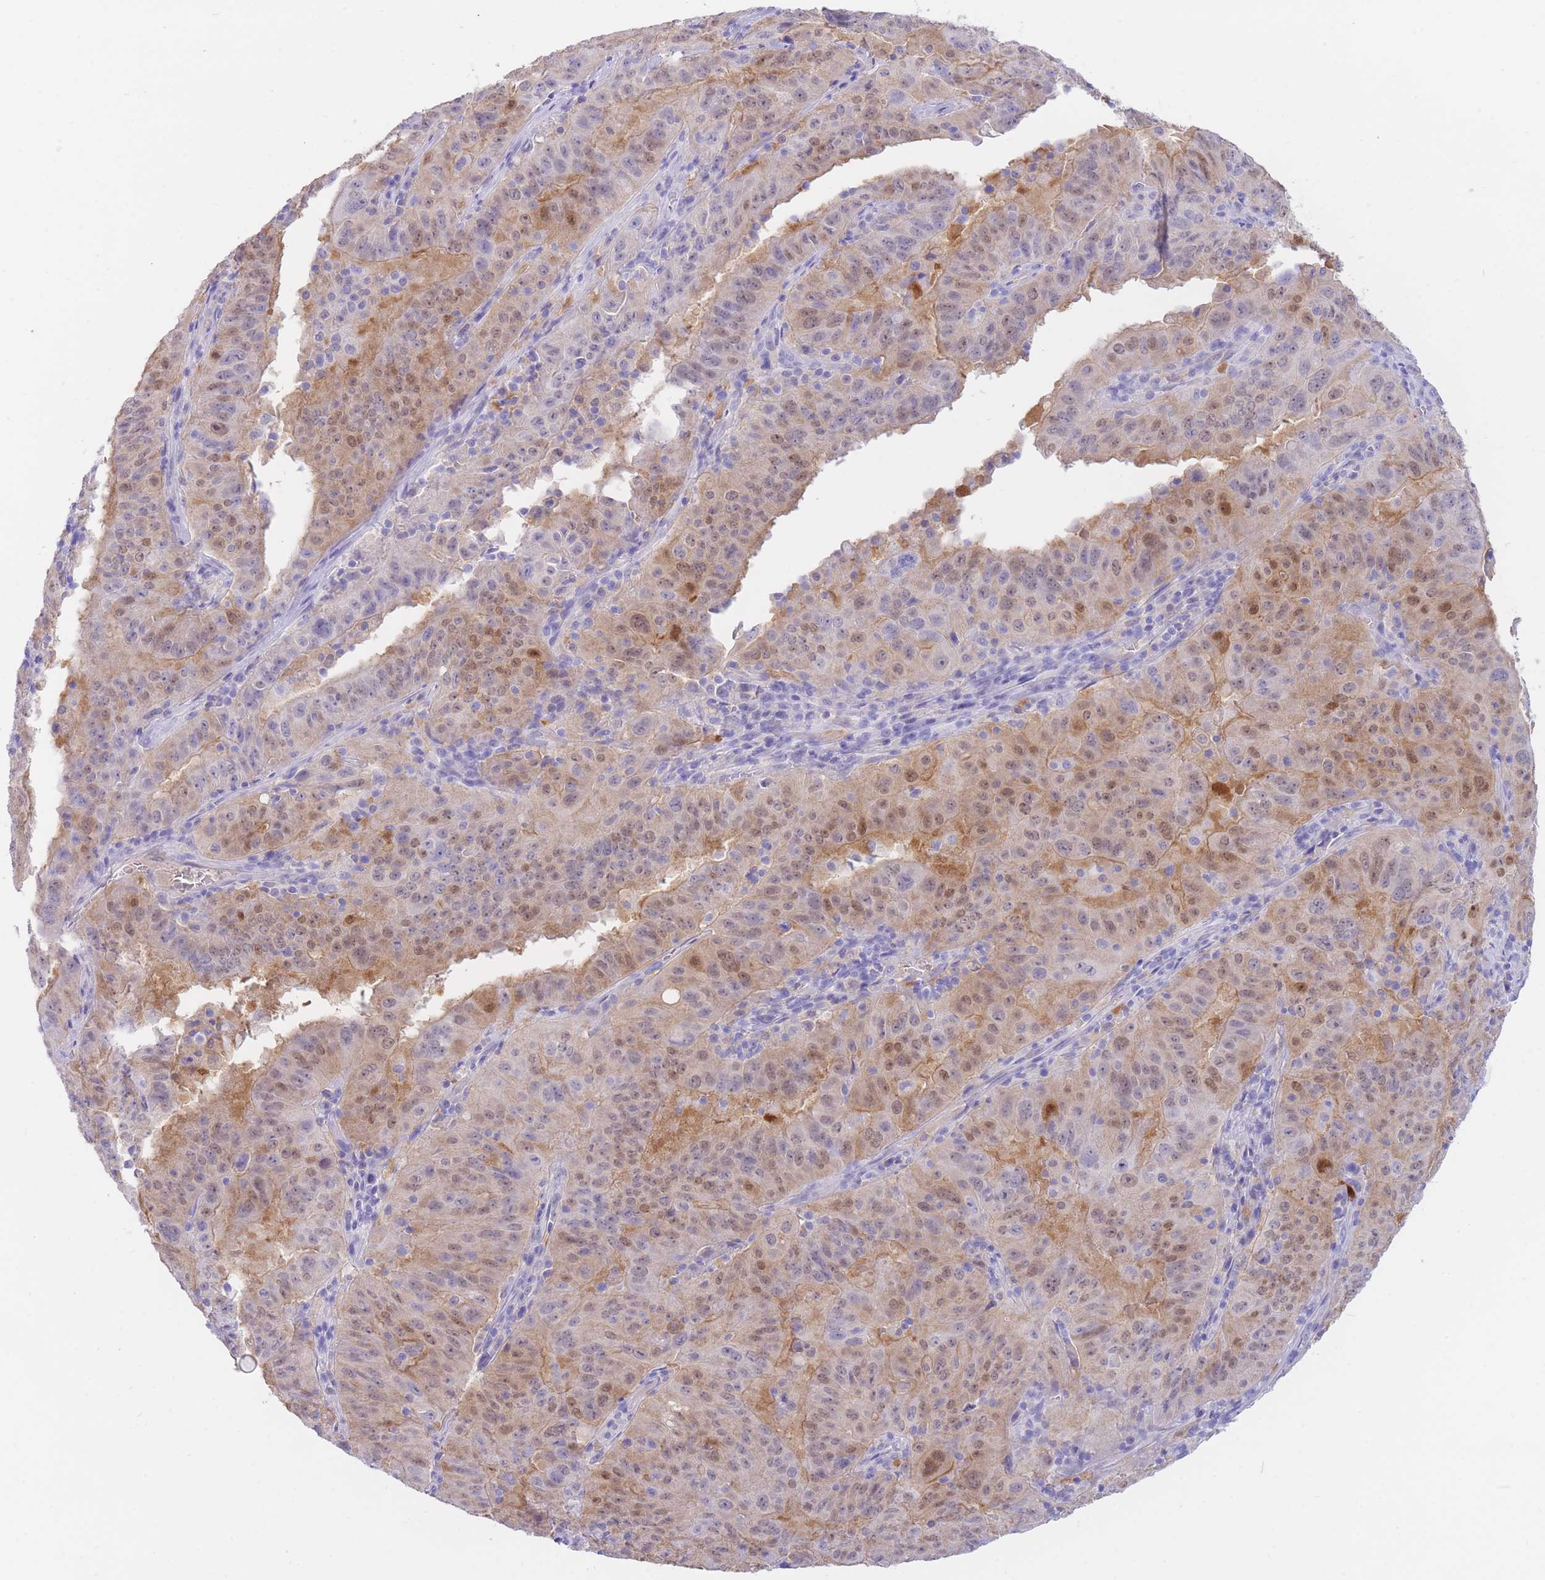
{"staining": {"intensity": "moderate", "quantity": "<25%", "location": "nuclear"}, "tissue": "pancreatic cancer", "cell_type": "Tumor cells", "image_type": "cancer", "snomed": [{"axis": "morphology", "description": "Adenocarcinoma, NOS"}, {"axis": "topography", "description": "Pancreas"}], "caption": "Moderate nuclear positivity is appreciated in about <25% of tumor cells in pancreatic cancer (adenocarcinoma).", "gene": "SULT1A1", "patient": {"sex": "male", "age": 63}}